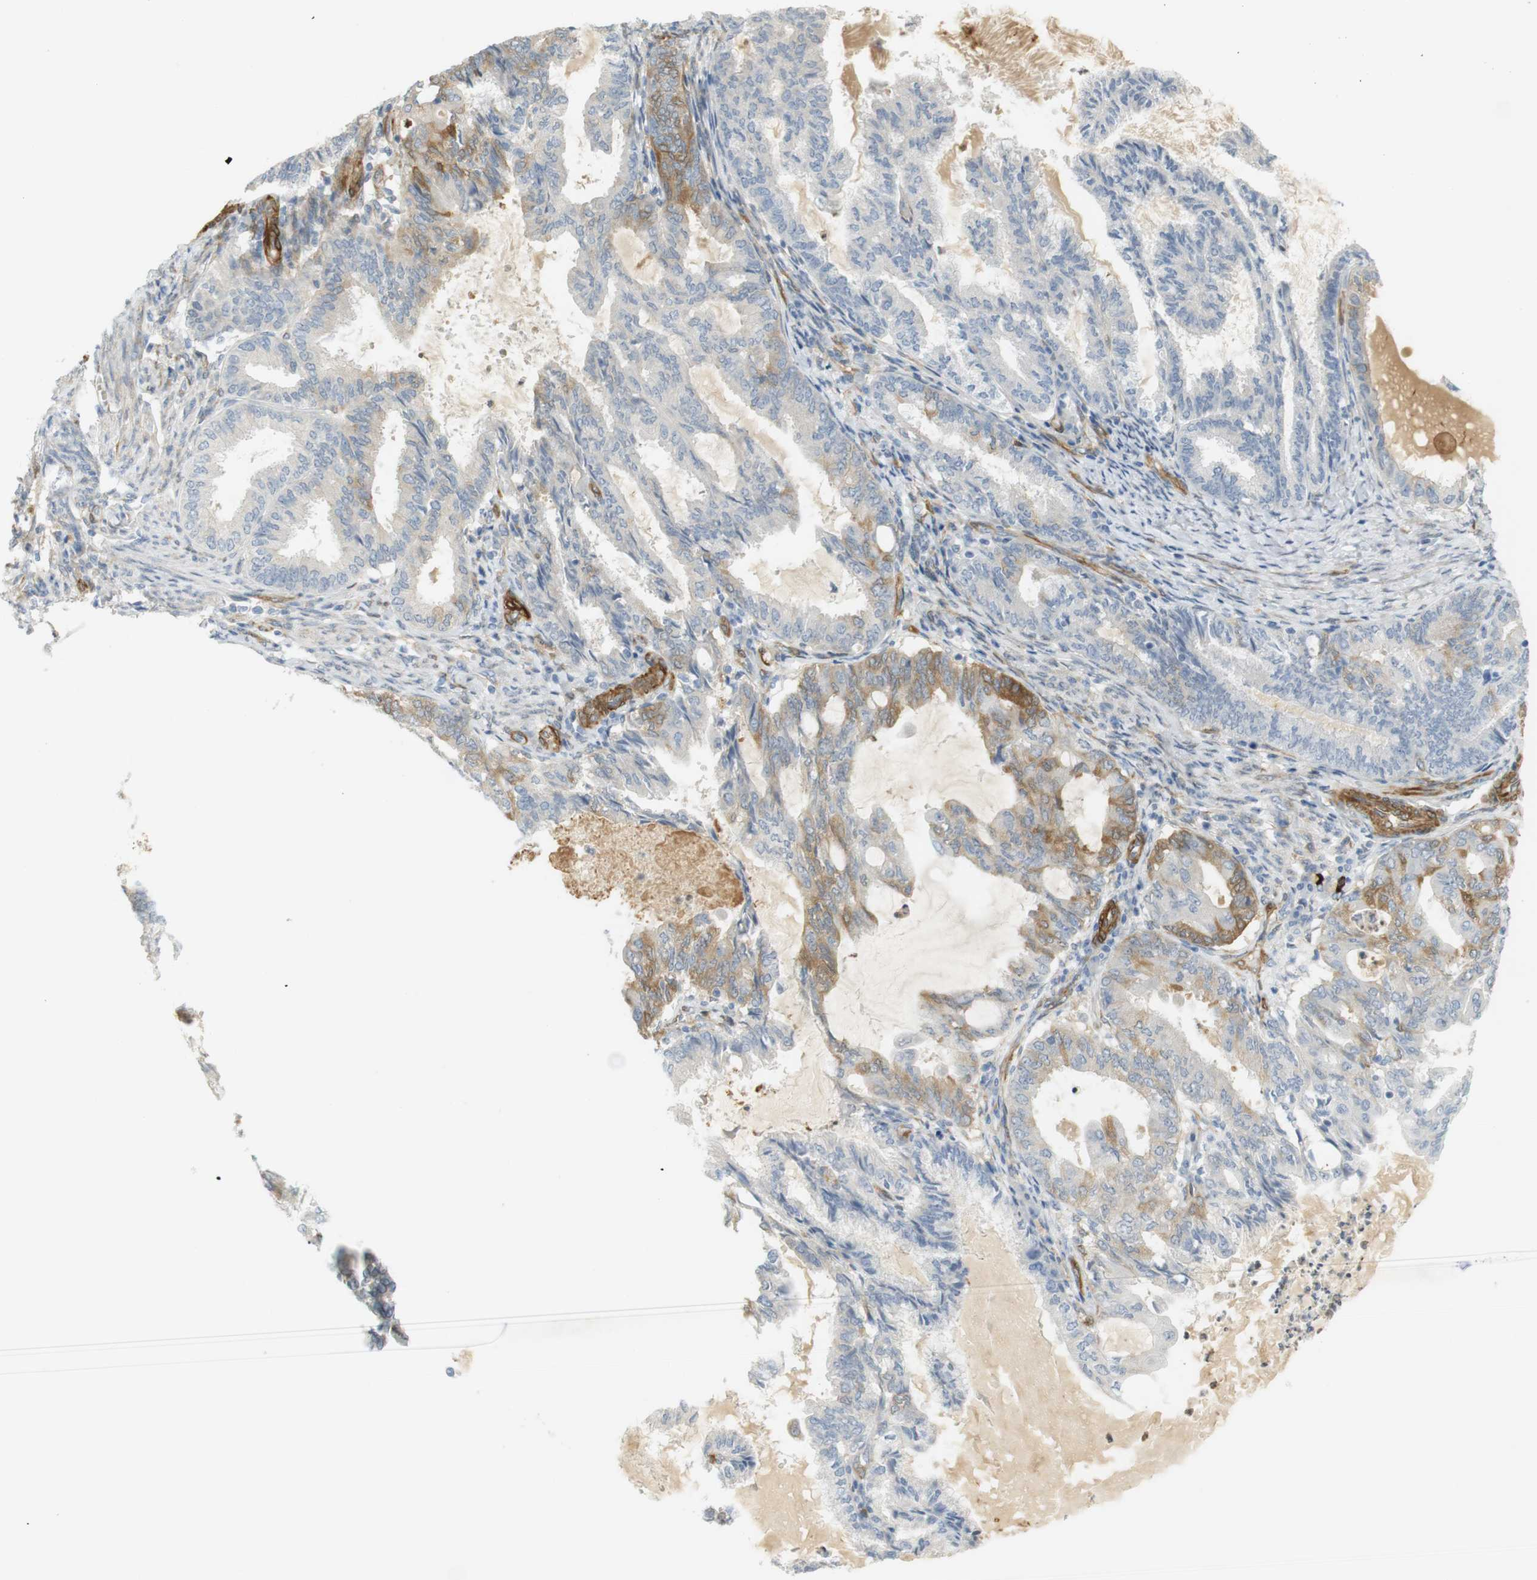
{"staining": {"intensity": "moderate", "quantity": "25%-75%", "location": "cytoplasmic/membranous"}, "tissue": "endometrial cancer", "cell_type": "Tumor cells", "image_type": "cancer", "snomed": [{"axis": "morphology", "description": "Adenocarcinoma, NOS"}, {"axis": "topography", "description": "Endometrium"}], "caption": "Approximately 25%-75% of tumor cells in endometrial cancer display moderate cytoplasmic/membranous protein positivity as visualized by brown immunohistochemical staining.", "gene": "PDE3A", "patient": {"sex": "female", "age": 86}}